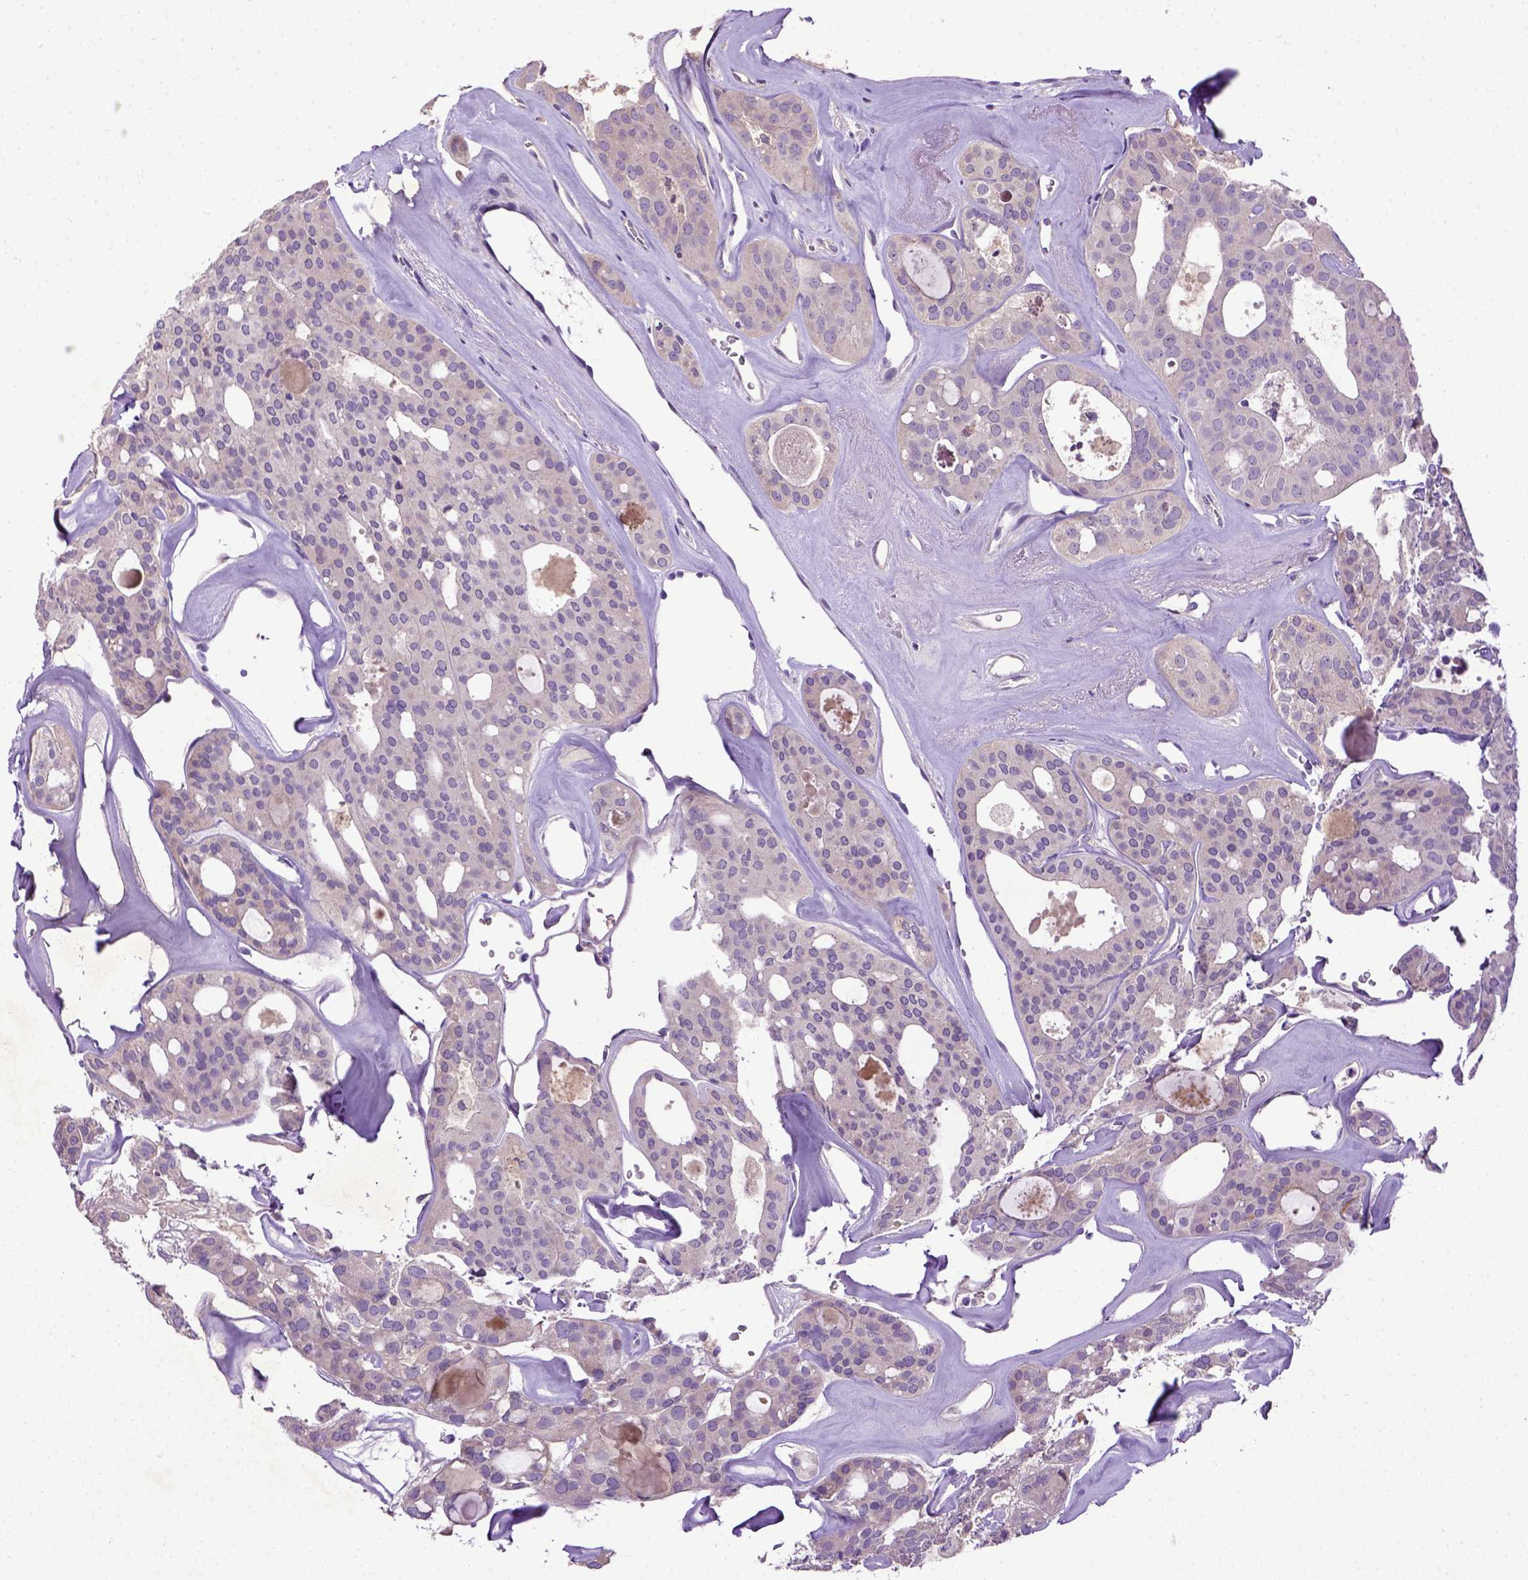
{"staining": {"intensity": "negative", "quantity": "none", "location": "none"}, "tissue": "thyroid cancer", "cell_type": "Tumor cells", "image_type": "cancer", "snomed": [{"axis": "morphology", "description": "Follicular adenoma carcinoma, NOS"}, {"axis": "topography", "description": "Thyroid gland"}], "caption": "The image shows no significant positivity in tumor cells of thyroid cancer.", "gene": "DEPDC1B", "patient": {"sex": "male", "age": 75}}